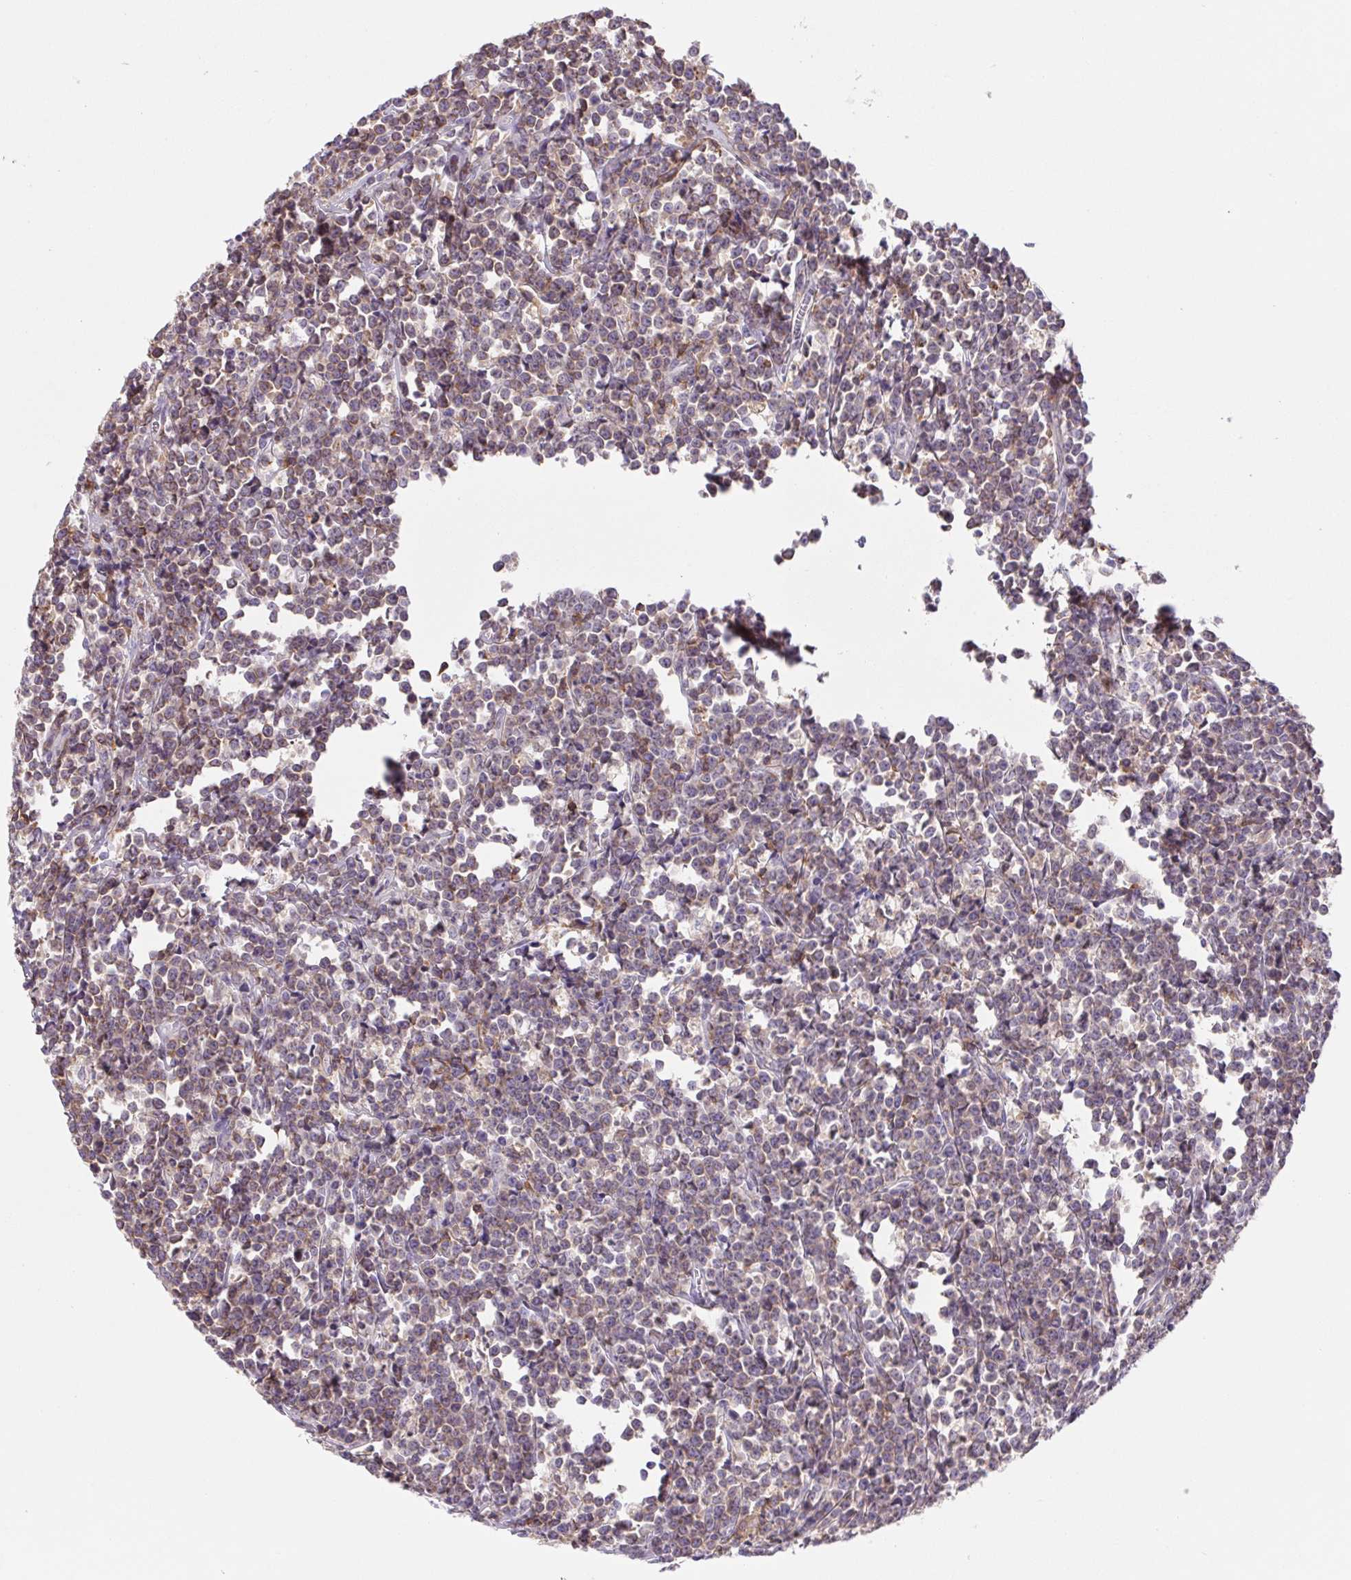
{"staining": {"intensity": "weak", "quantity": "<25%", "location": "cytoplasmic/membranous"}, "tissue": "lymphoma", "cell_type": "Tumor cells", "image_type": "cancer", "snomed": [{"axis": "morphology", "description": "Malignant lymphoma, non-Hodgkin's type, High grade"}, {"axis": "topography", "description": "Small intestine"}], "caption": "This is an immunohistochemistry (IHC) image of malignant lymphoma, non-Hodgkin's type (high-grade). There is no expression in tumor cells.", "gene": "TPRG1", "patient": {"sex": "female", "age": 56}}